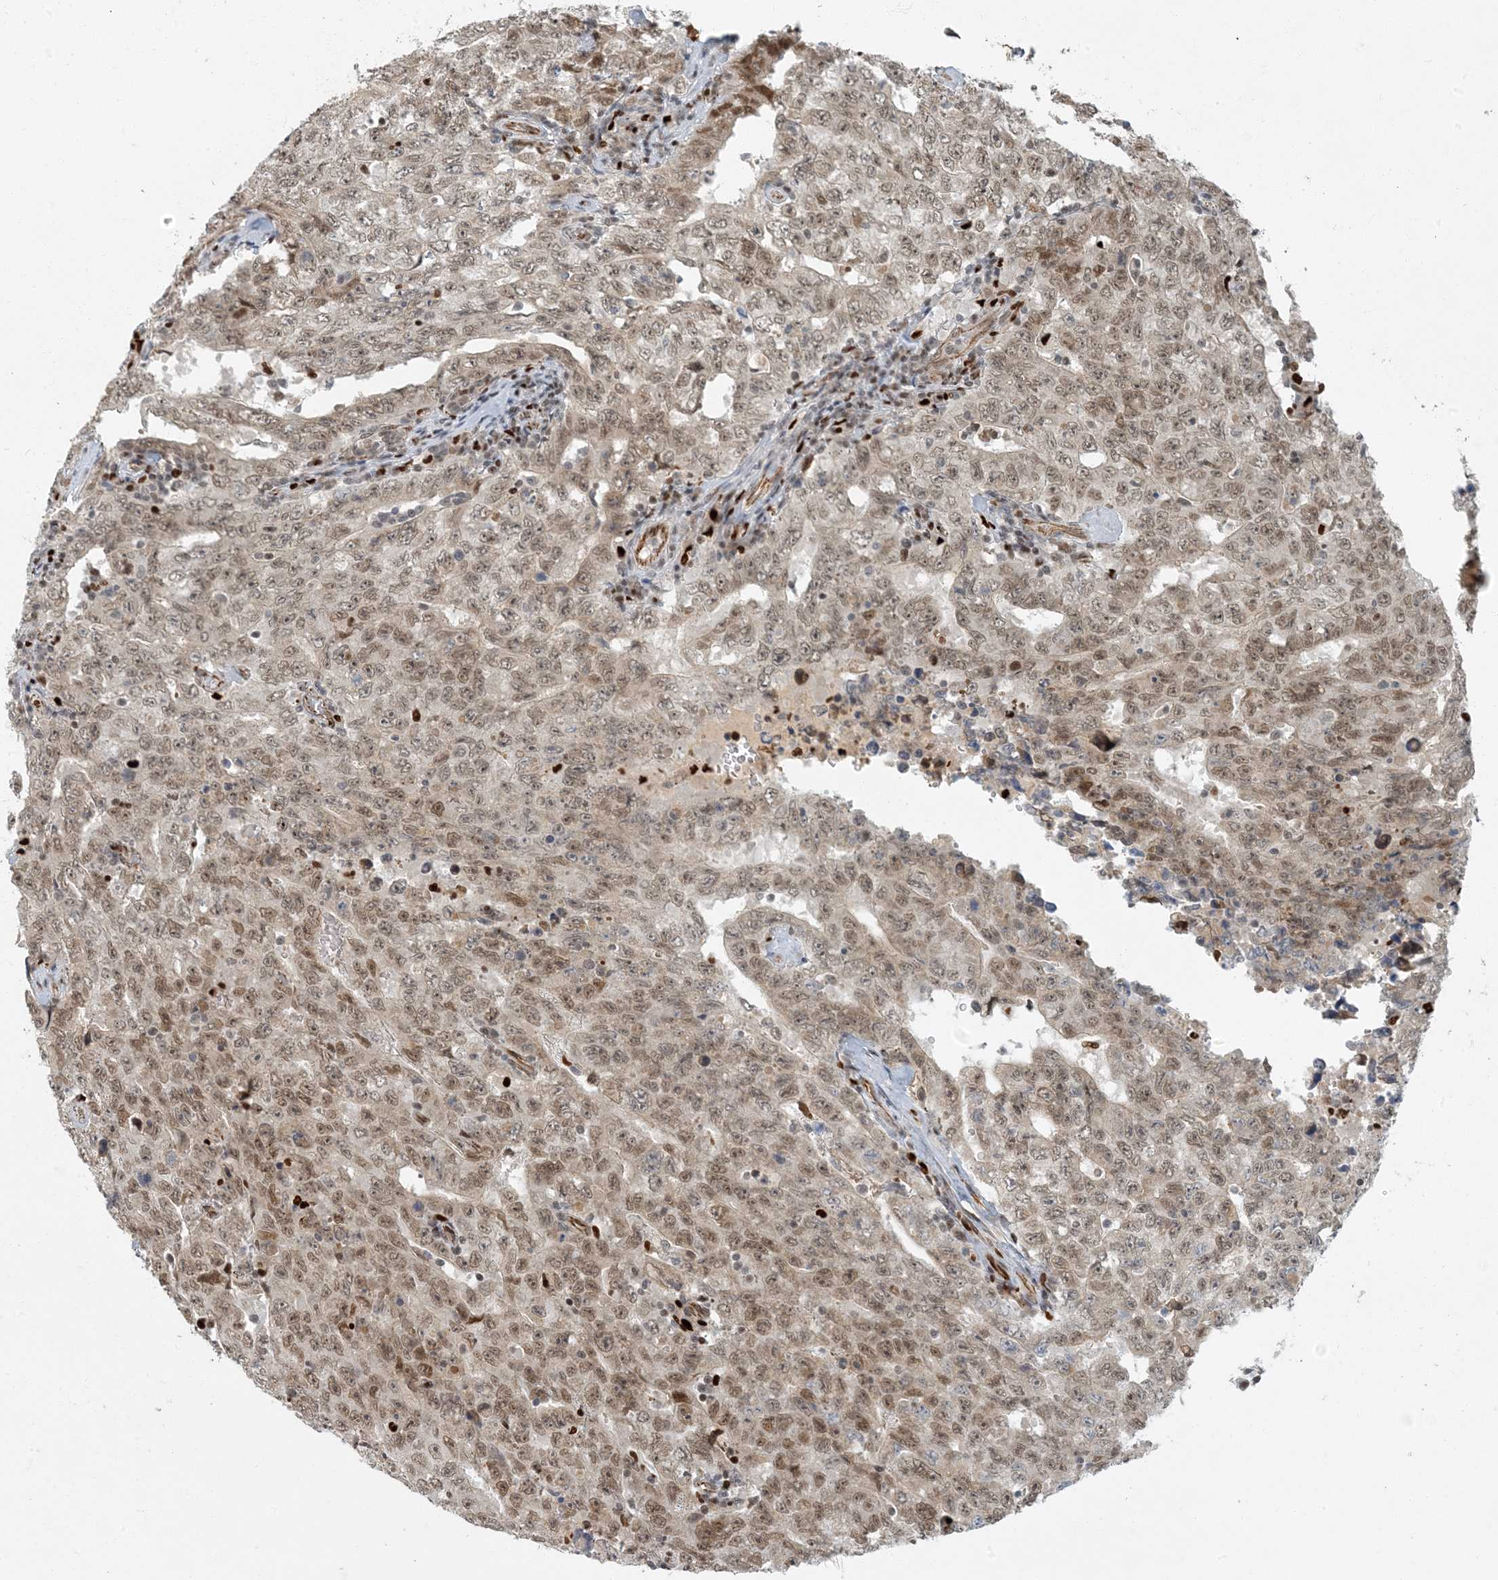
{"staining": {"intensity": "weak", "quantity": ">75%", "location": "nuclear"}, "tissue": "testis cancer", "cell_type": "Tumor cells", "image_type": "cancer", "snomed": [{"axis": "morphology", "description": "Carcinoma, Embryonal, NOS"}, {"axis": "topography", "description": "Testis"}], "caption": "Testis cancer (embryonal carcinoma) stained with immunohistochemistry (IHC) shows weak nuclear positivity in approximately >75% of tumor cells. (DAB (3,3'-diaminobenzidine) IHC with brightfield microscopy, high magnification).", "gene": "AK9", "patient": {"sex": "male", "age": 26}}